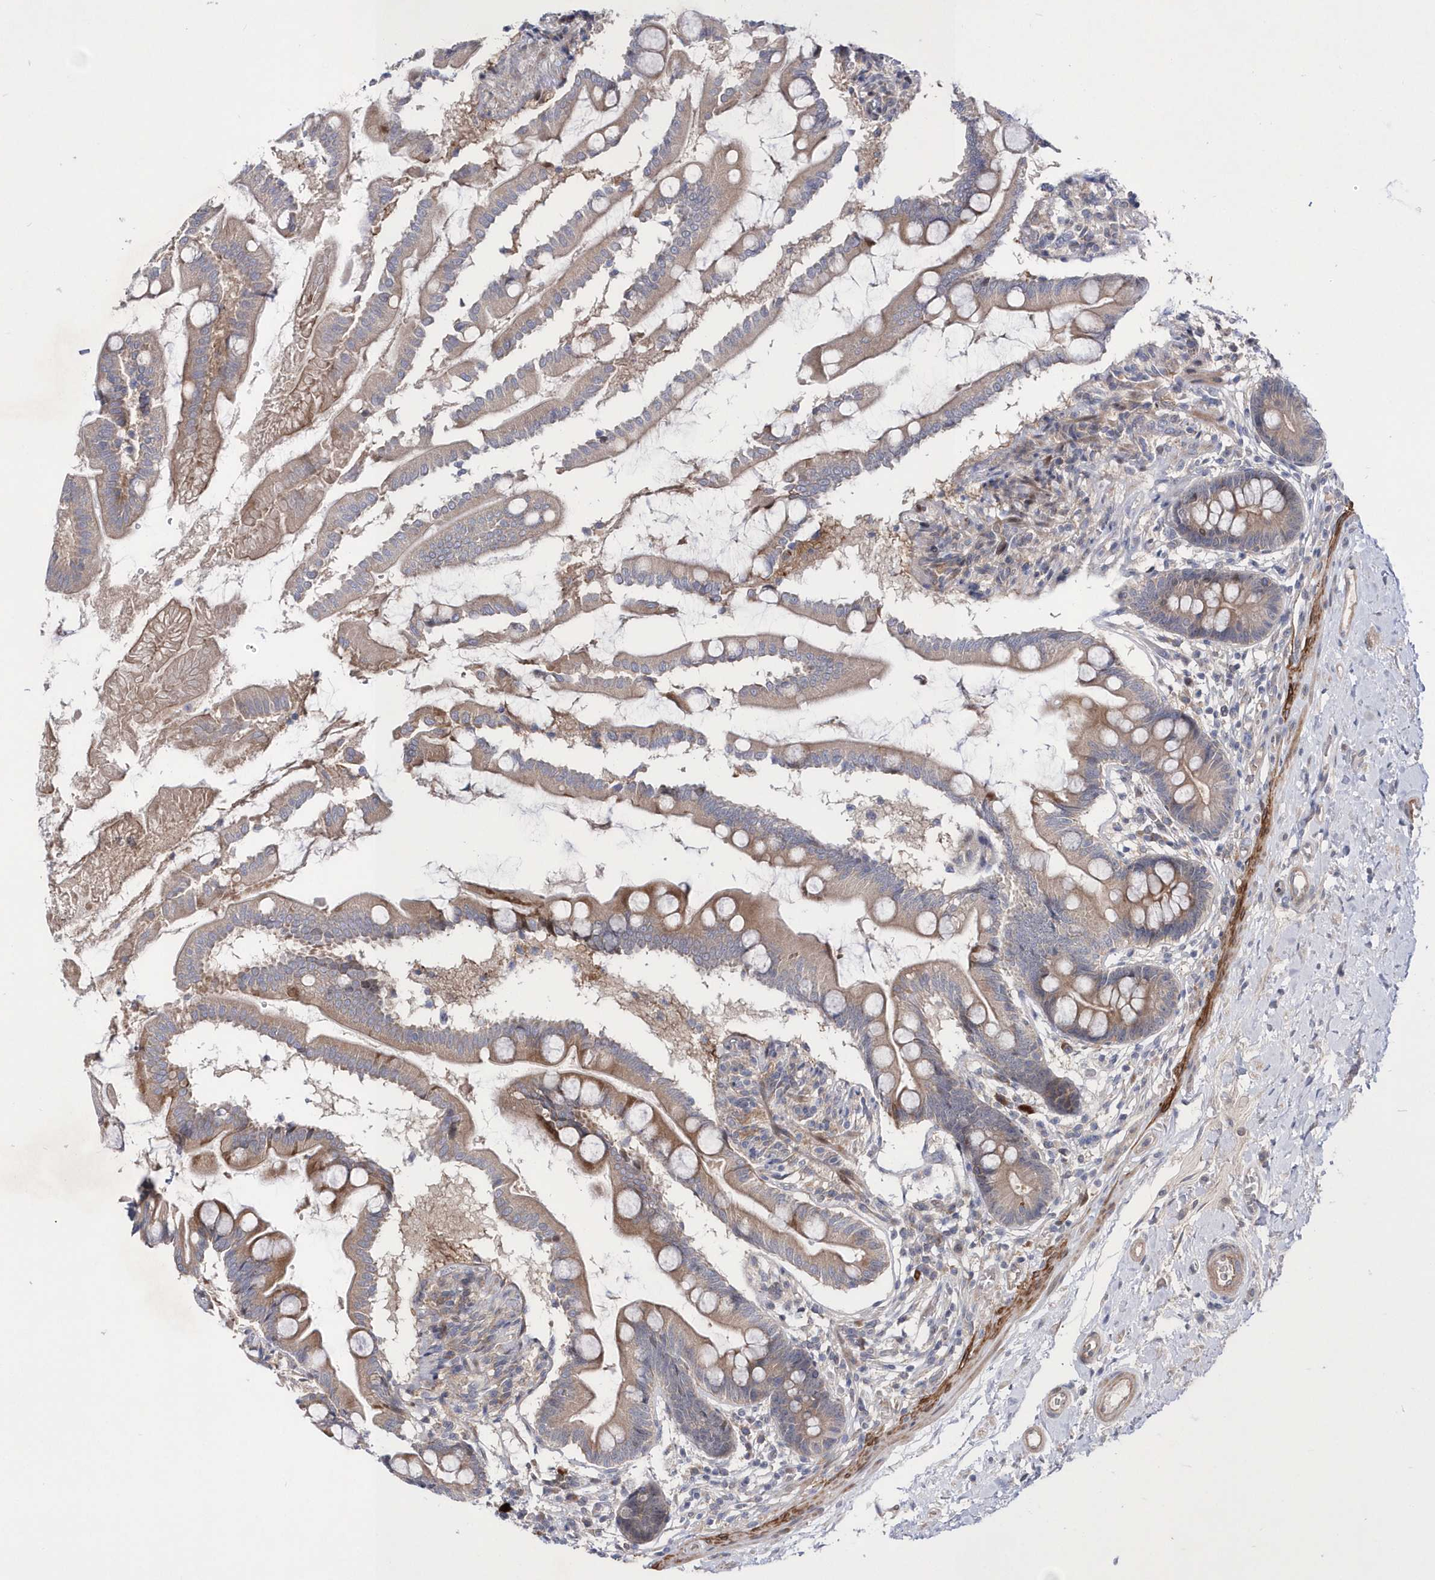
{"staining": {"intensity": "strong", "quantity": "25%-75%", "location": "cytoplasmic/membranous"}, "tissue": "small intestine", "cell_type": "Glandular cells", "image_type": "normal", "snomed": [{"axis": "morphology", "description": "Normal tissue, NOS"}, {"axis": "topography", "description": "Small intestine"}], "caption": "Brown immunohistochemical staining in benign human small intestine exhibits strong cytoplasmic/membranous staining in approximately 25%-75% of glandular cells.", "gene": "DSPP", "patient": {"sex": "female", "age": 56}}